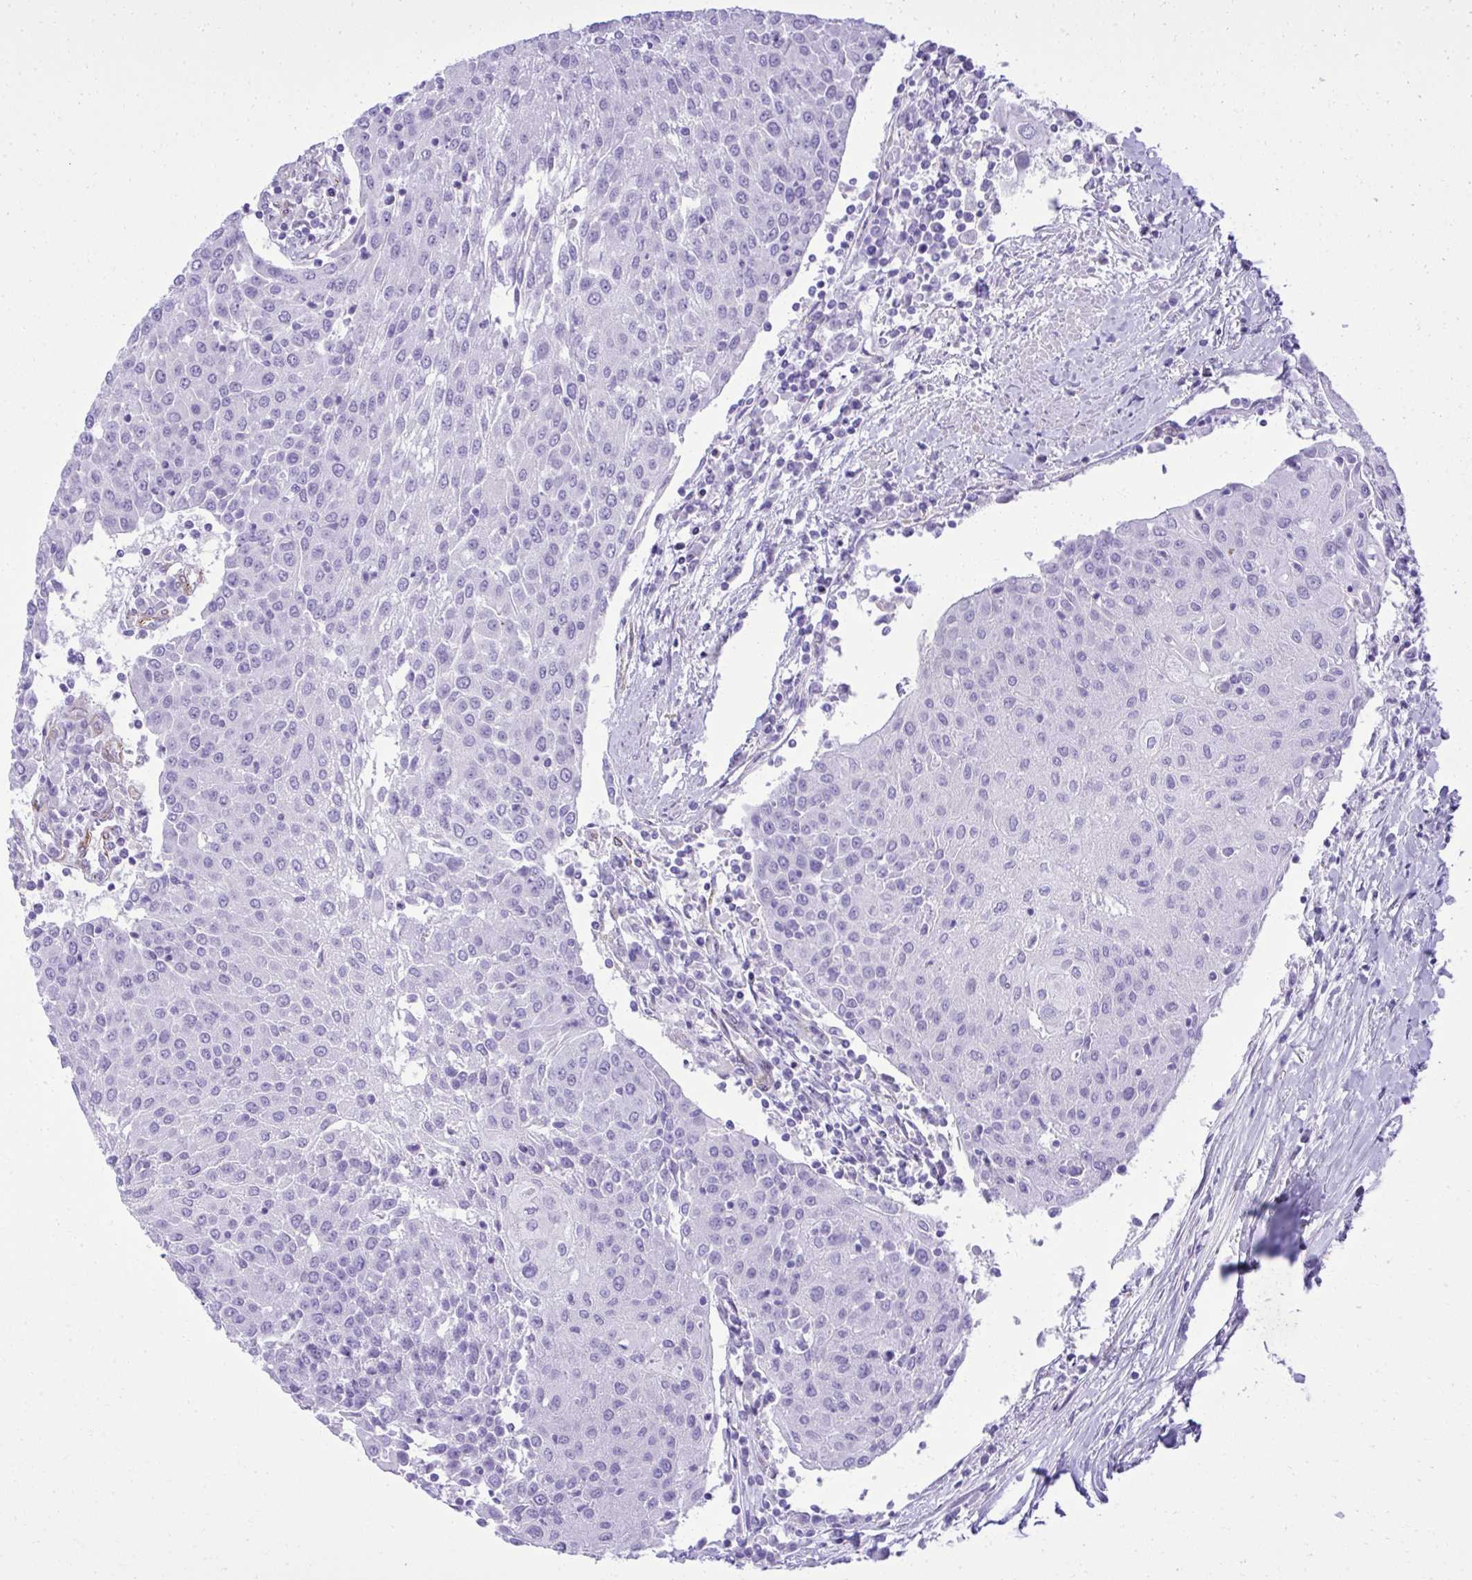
{"staining": {"intensity": "negative", "quantity": "none", "location": "none"}, "tissue": "urothelial cancer", "cell_type": "Tumor cells", "image_type": "cancer", "snomed": [{"axis": "morphology", "description": "Urothelial carcinoma, High grade"}, {"axis": "topography", "description": "Urinary bladder"}], "caption": "Tumor cells show no significant protein positivity in urothelial cancer.", "gene": "PITPNM3", "patient": {"sex": "female", "age": 85}}